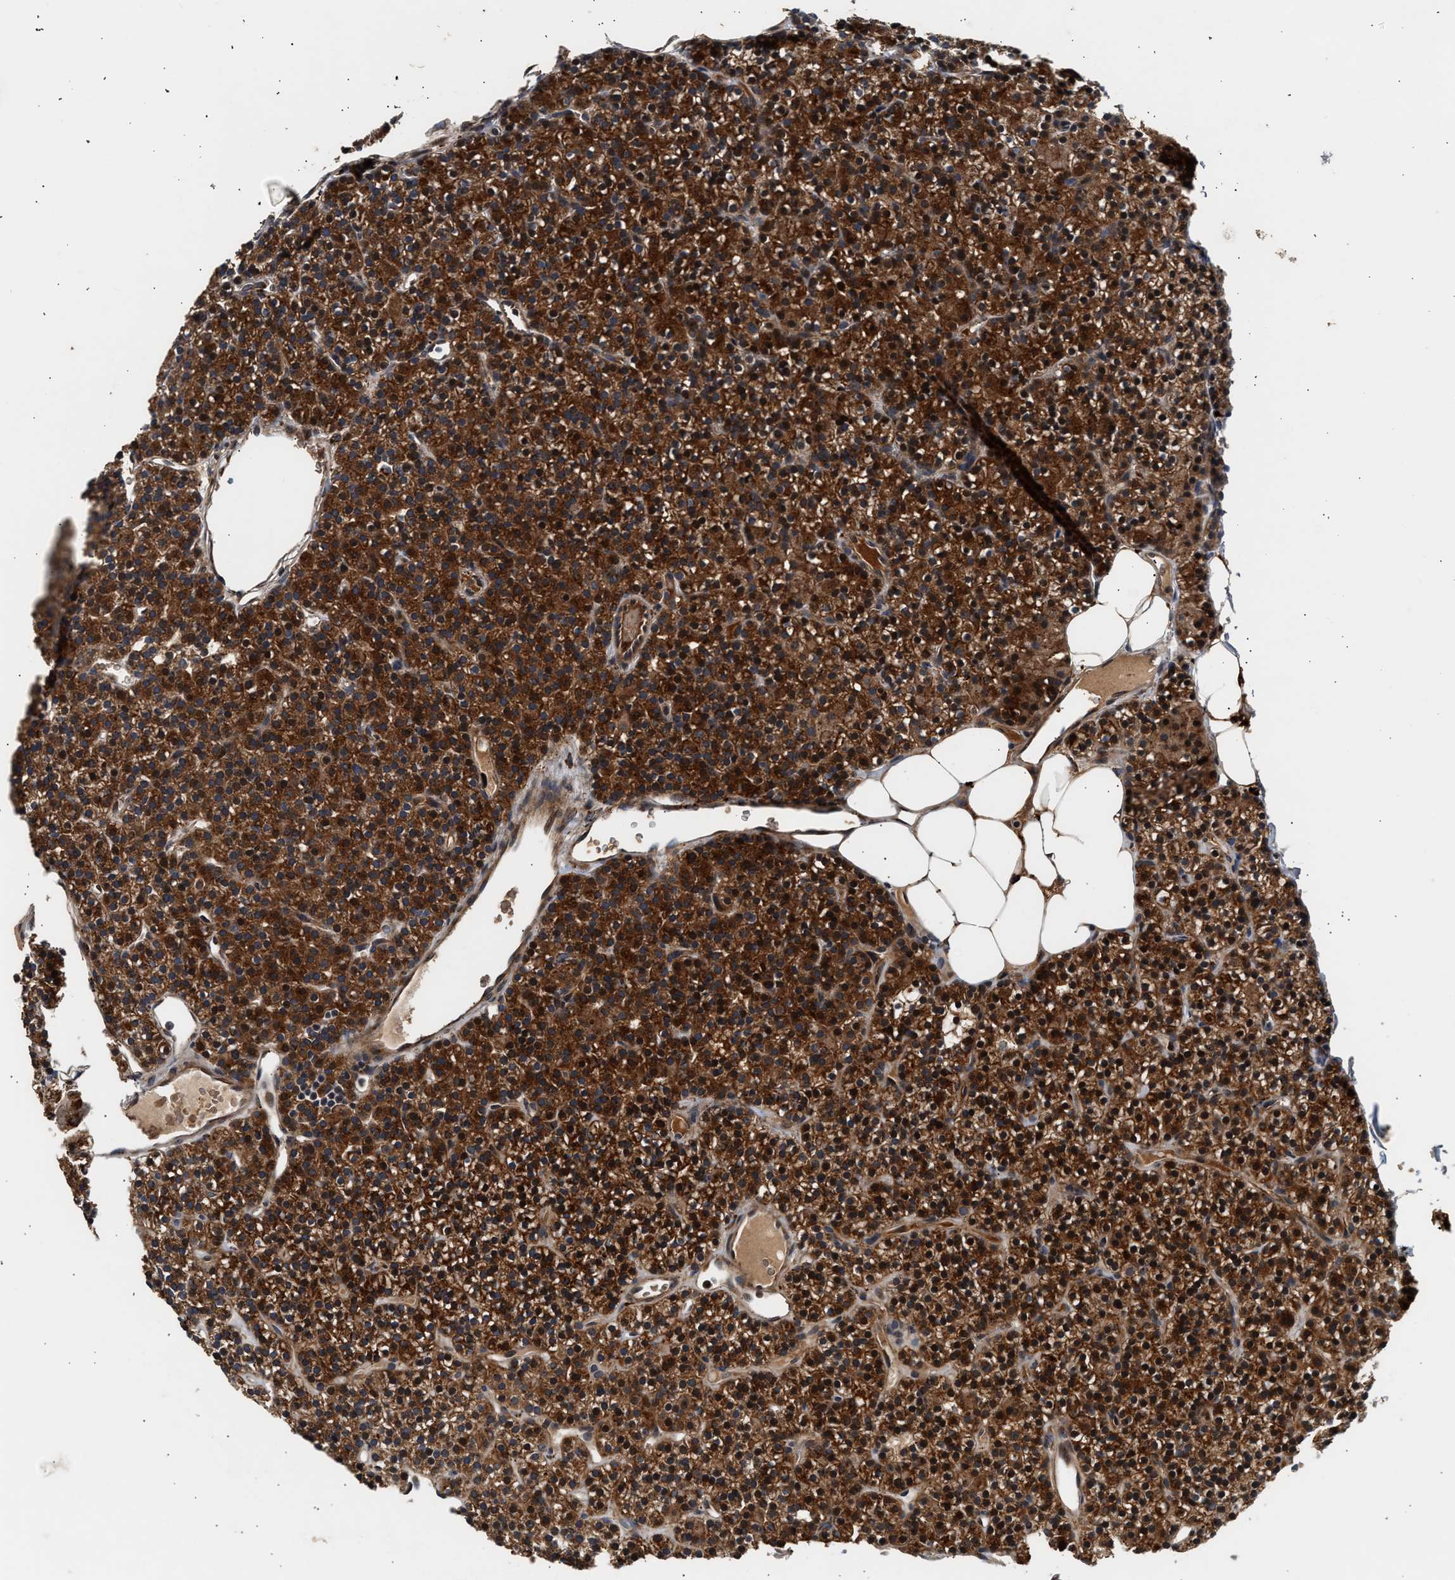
{"staining": {"intensity": "strong", "quantity": ">75%", "location": "cytoplasmic/membranous"}, "tissue": "parathyroid gland", "cell_type": "Glandular cells", "image_type": "normal", "snomed": [{"axis": "morphology", "description": "Normal tissue, NOS"}, {"axis": "morphology", "description": "Hyperplasia, NOS"}, {"axis": "topography", "description": "Parathyroid gland"}], "caption": "The photomicrograph exhibits staining of benign parathyroid gland, revealing strong cytoplasmic/membranous protein staining (brown color) within glandular cells.", "gene": "PLD3", "patient": {"sex": "male", "age": 44}}